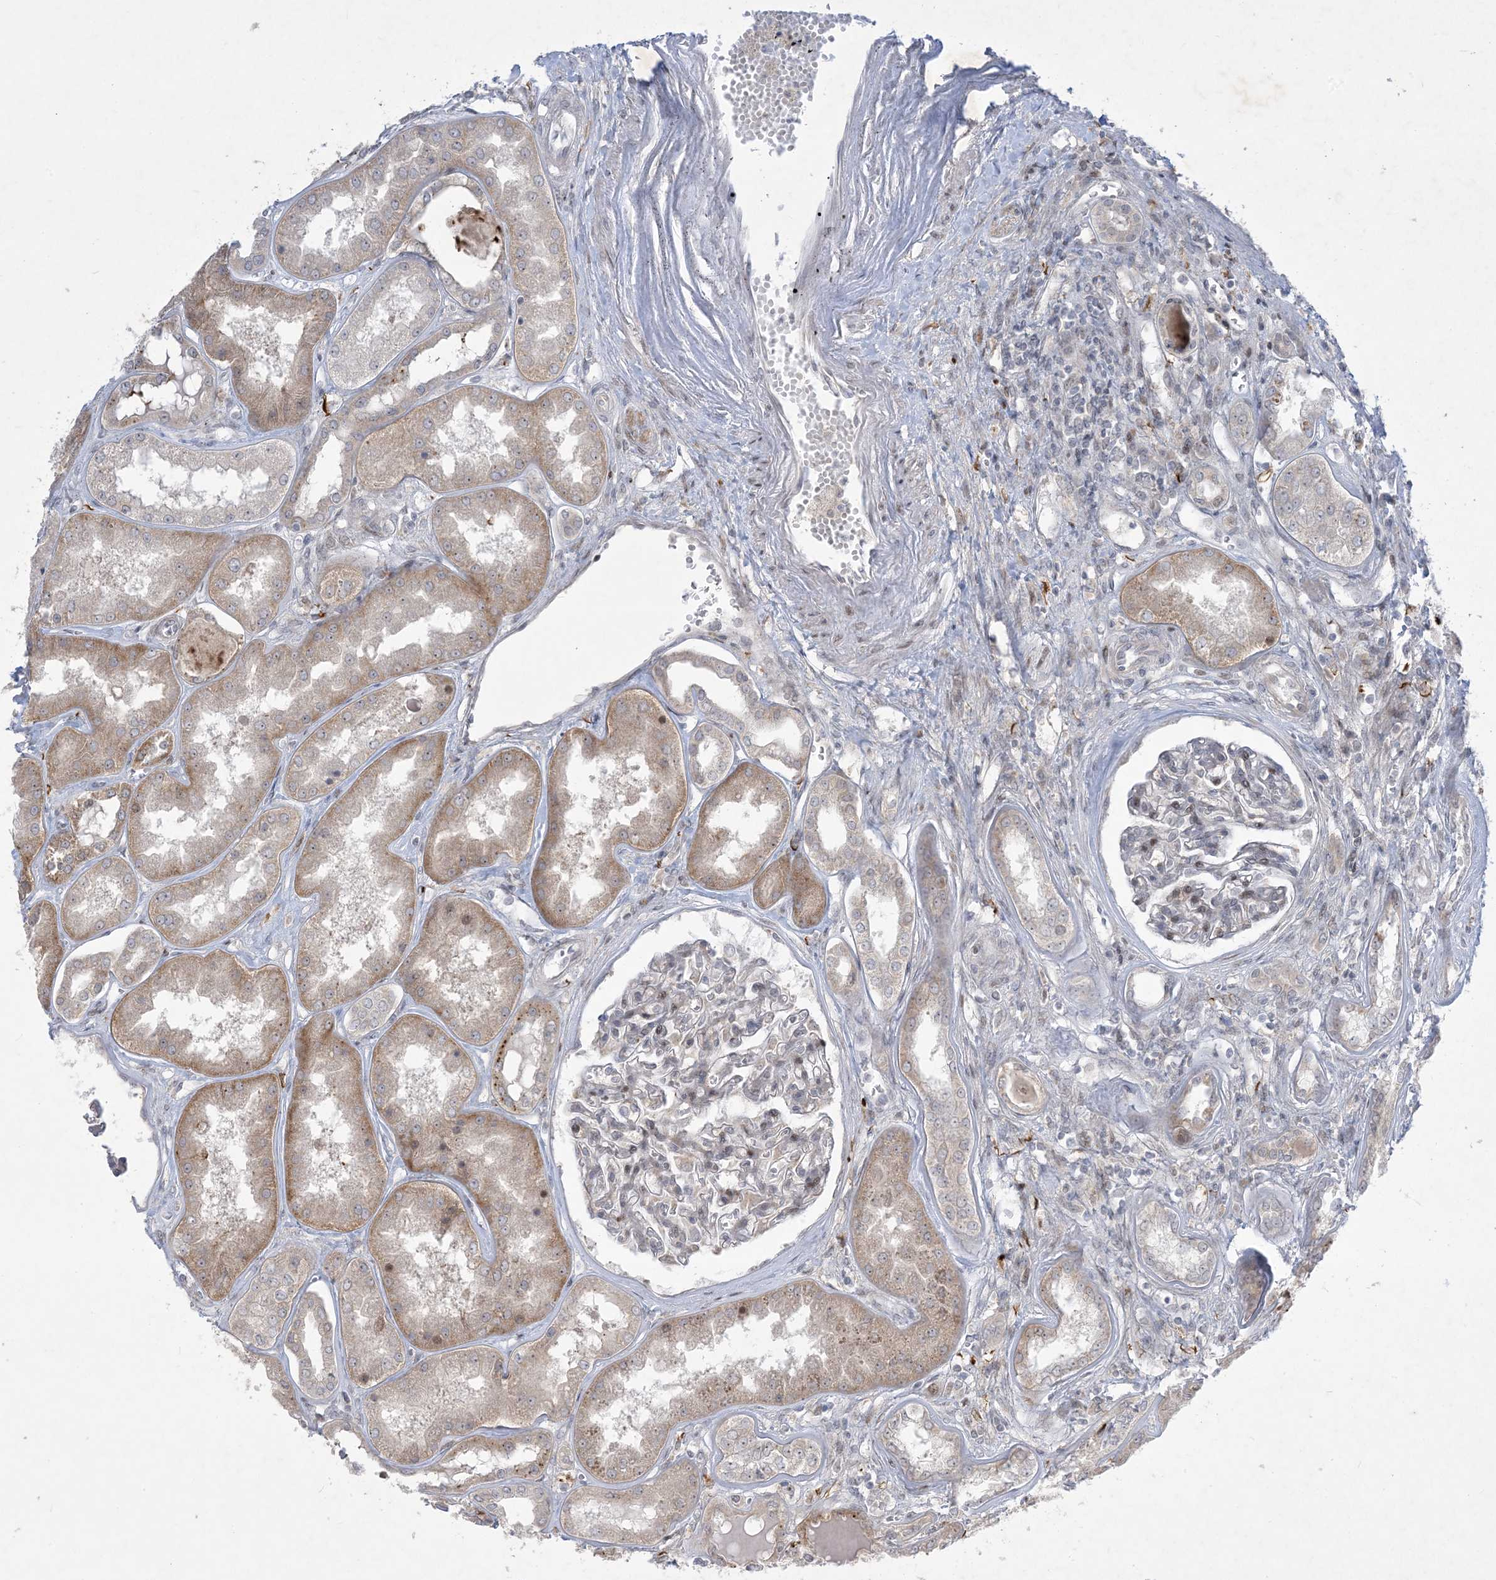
{"staining": {"intensity": "weak", "quantity": "<25%", "location": "nuclear"}, "tissue": "kidney", "cell_type": "Cells in glomeruli", "image_type": "normal", "snomed": [{"axis": "morphology", "description": "Normal tissue, NOS"}, {"axis": "topography", "description": "Kidney"}], "caption": "High magnification brightfield microscopy of normal kidney stained with DAB (brown) and counterstained with hematoxylin (blue): cells in glomeruli show no significant expression. (DAB IHC with hematoxylin counter stain).", "gene": "SOGA3", "patient": {"sex": "female", "age": 56}}